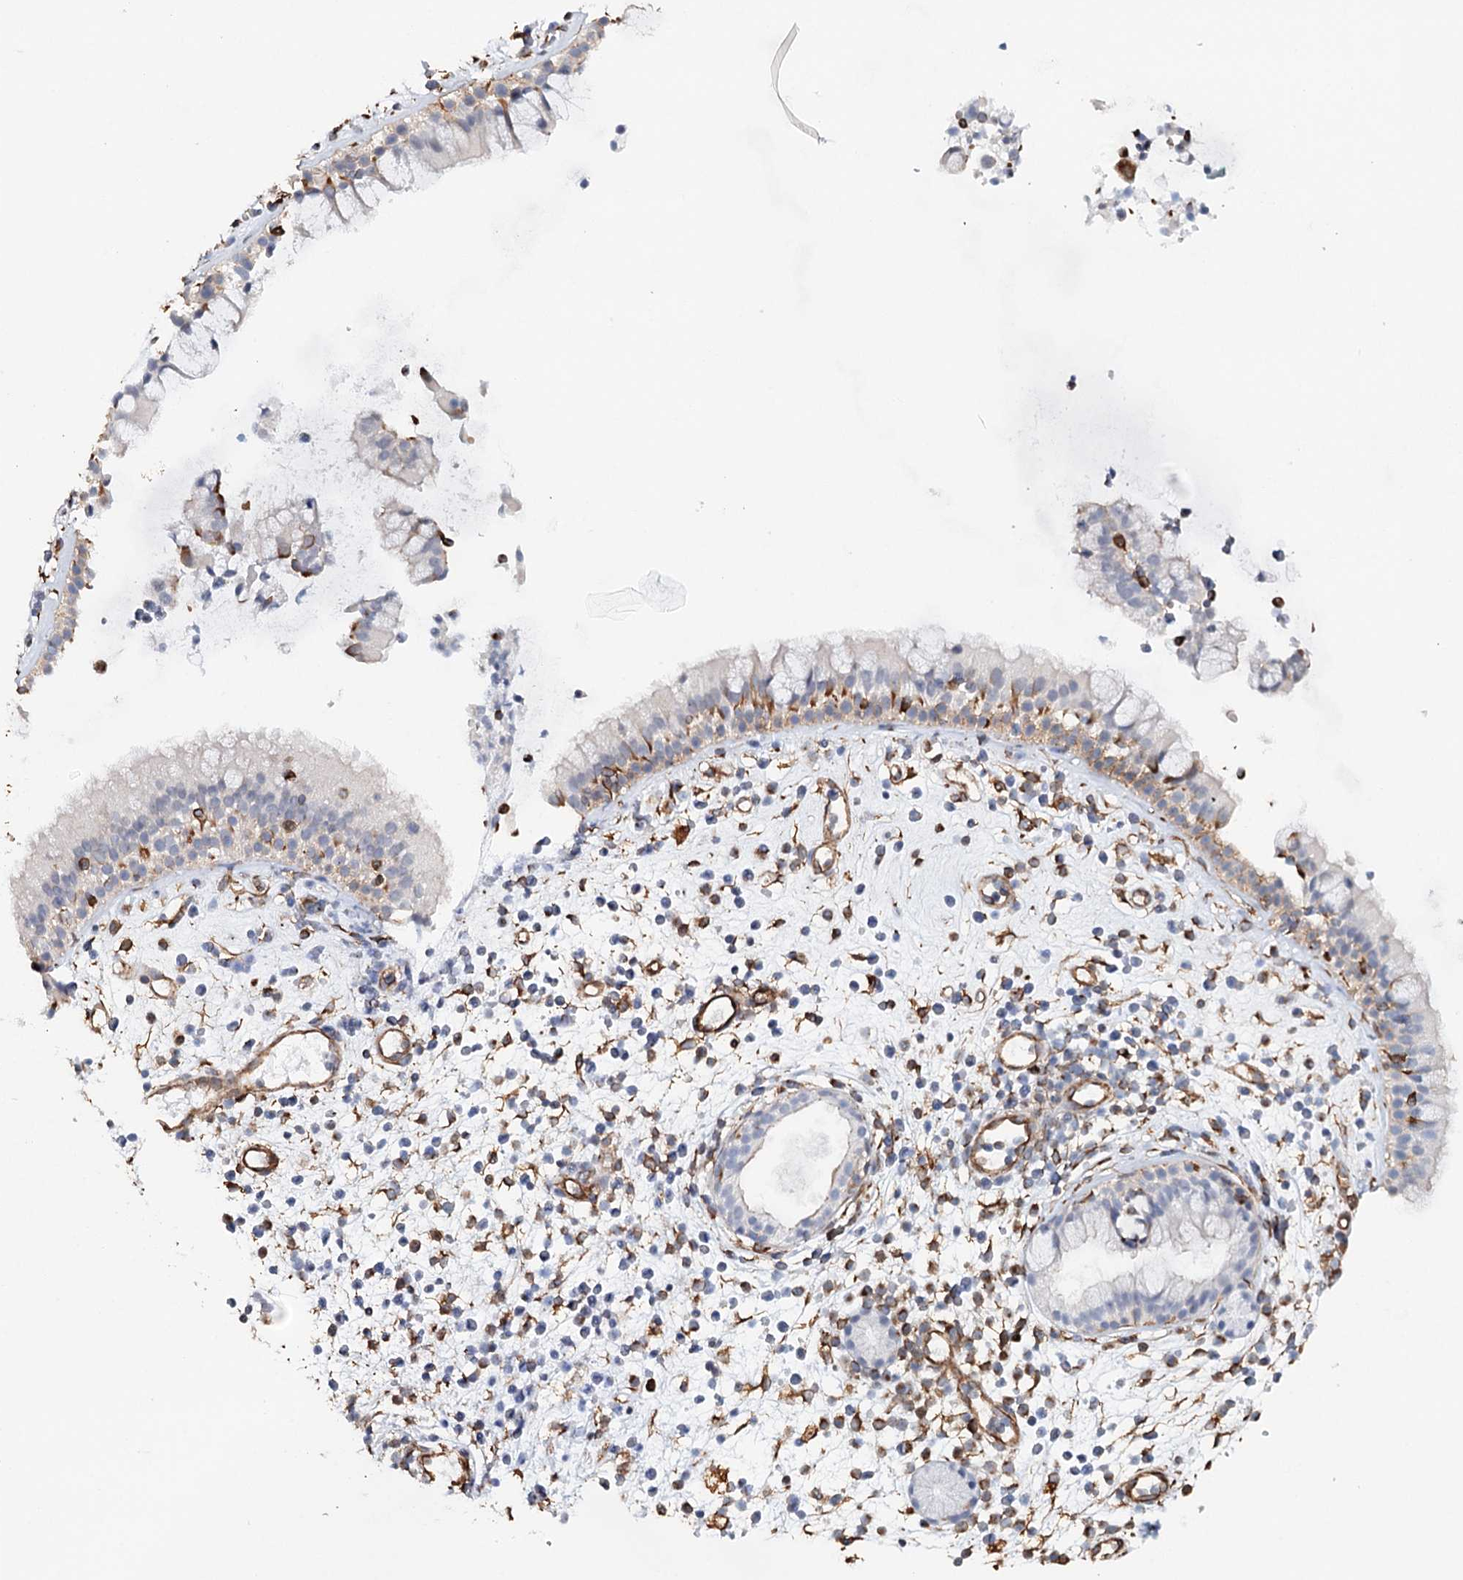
{"staining": {"intensity": "negative", "quantity": "none", "location": "none"}, "tissue": "nasopharynx", "cell_type": "Respiratory epithelial cells", "image_type": "normal", "snomed": [{"axis": "morphology", "description": "Normal tissue, NOS"}, {"axis": "morphology", "description": "Inflammation, NOS"}, {"axis": "topography", "description": "Nasopharynx"}], "caption": "An immunohistochemistry (IHC) image of benign nasopharynx is shown. There is no staining in respiratory epithelial cells of nasopharynx. (DAB immunohistochemistry, high magnification).", "gene": "SYNPO", "patient": {"sex": "male", "age": 29}}